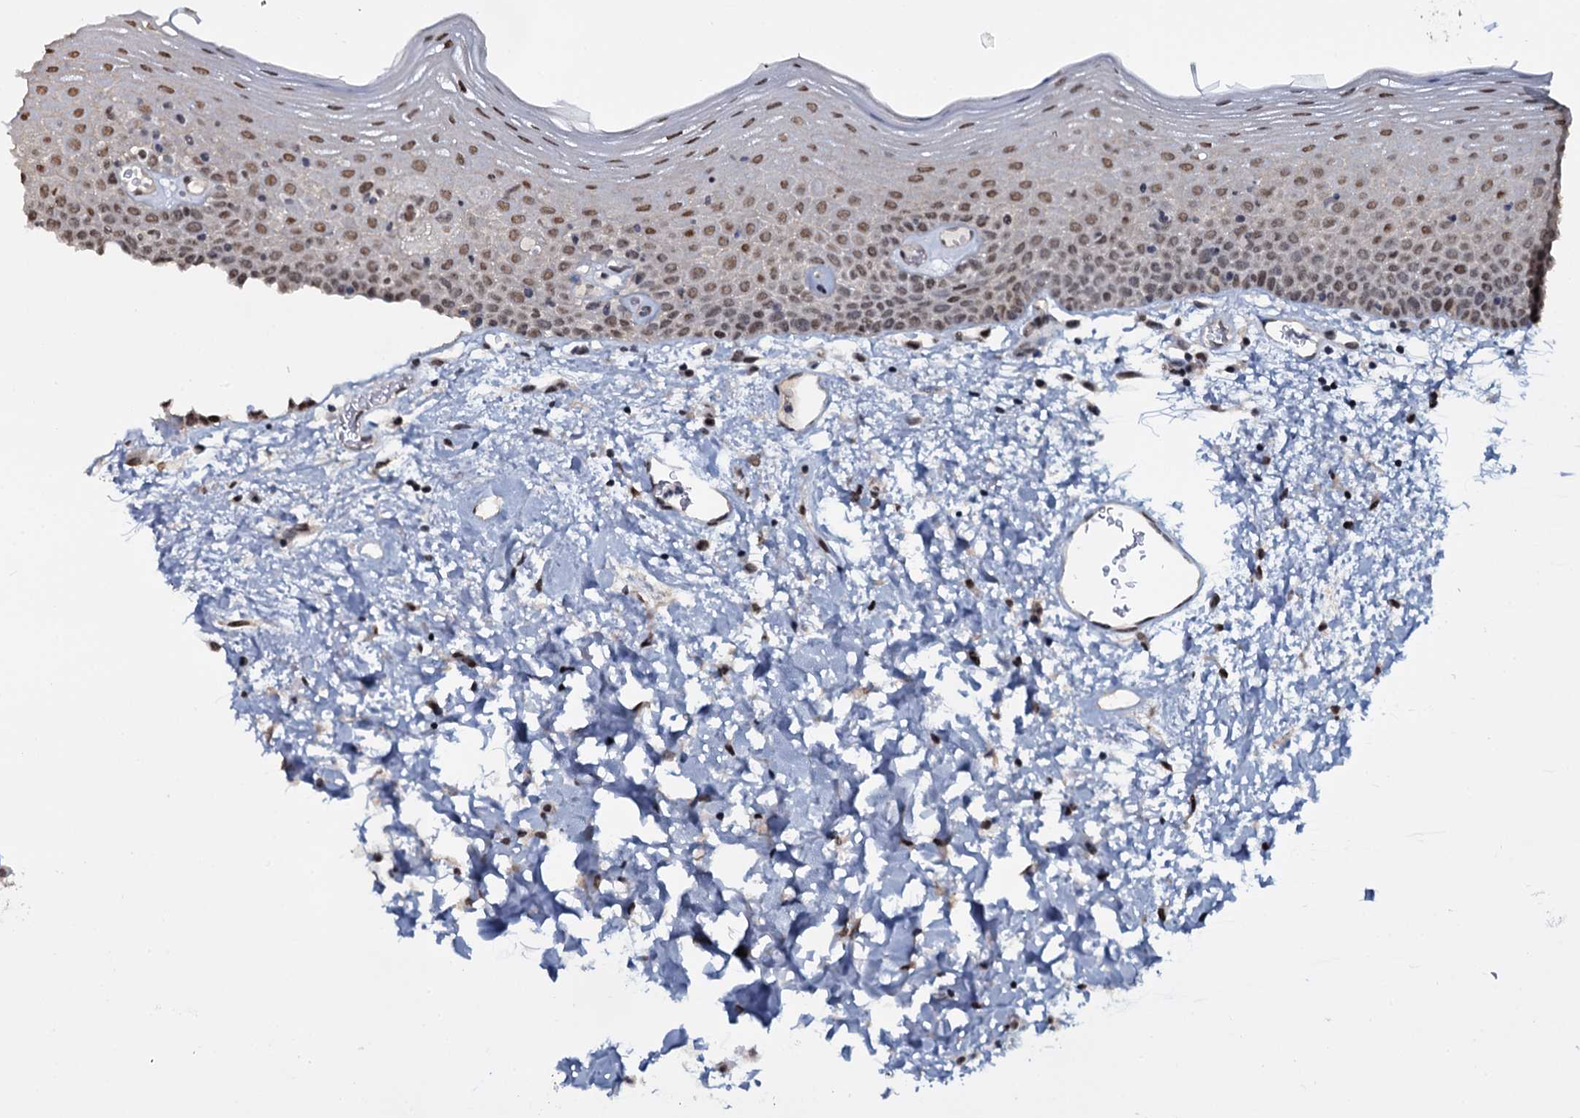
{"staining": {"intensity": "moderate", "quantity": "25%-75%", "location": "nuclear"}, "tissue": "oral mucosa", "cell_type": "Squamous epithelial cells", "image_type": "normal", "snomed": [{"axis": "morphology", "description": "Normal tissue, NOS"}, {"axis": "topography", "description": "Oral tissue"}], "caption": "This is a histology image of IHC staining of unremarkable oral mucosa, which shows moderate expression in the nuclear of squamous epithelial cells.", "gene": "SH2D4B", "patient": {"sex": "male", "age": 74}}